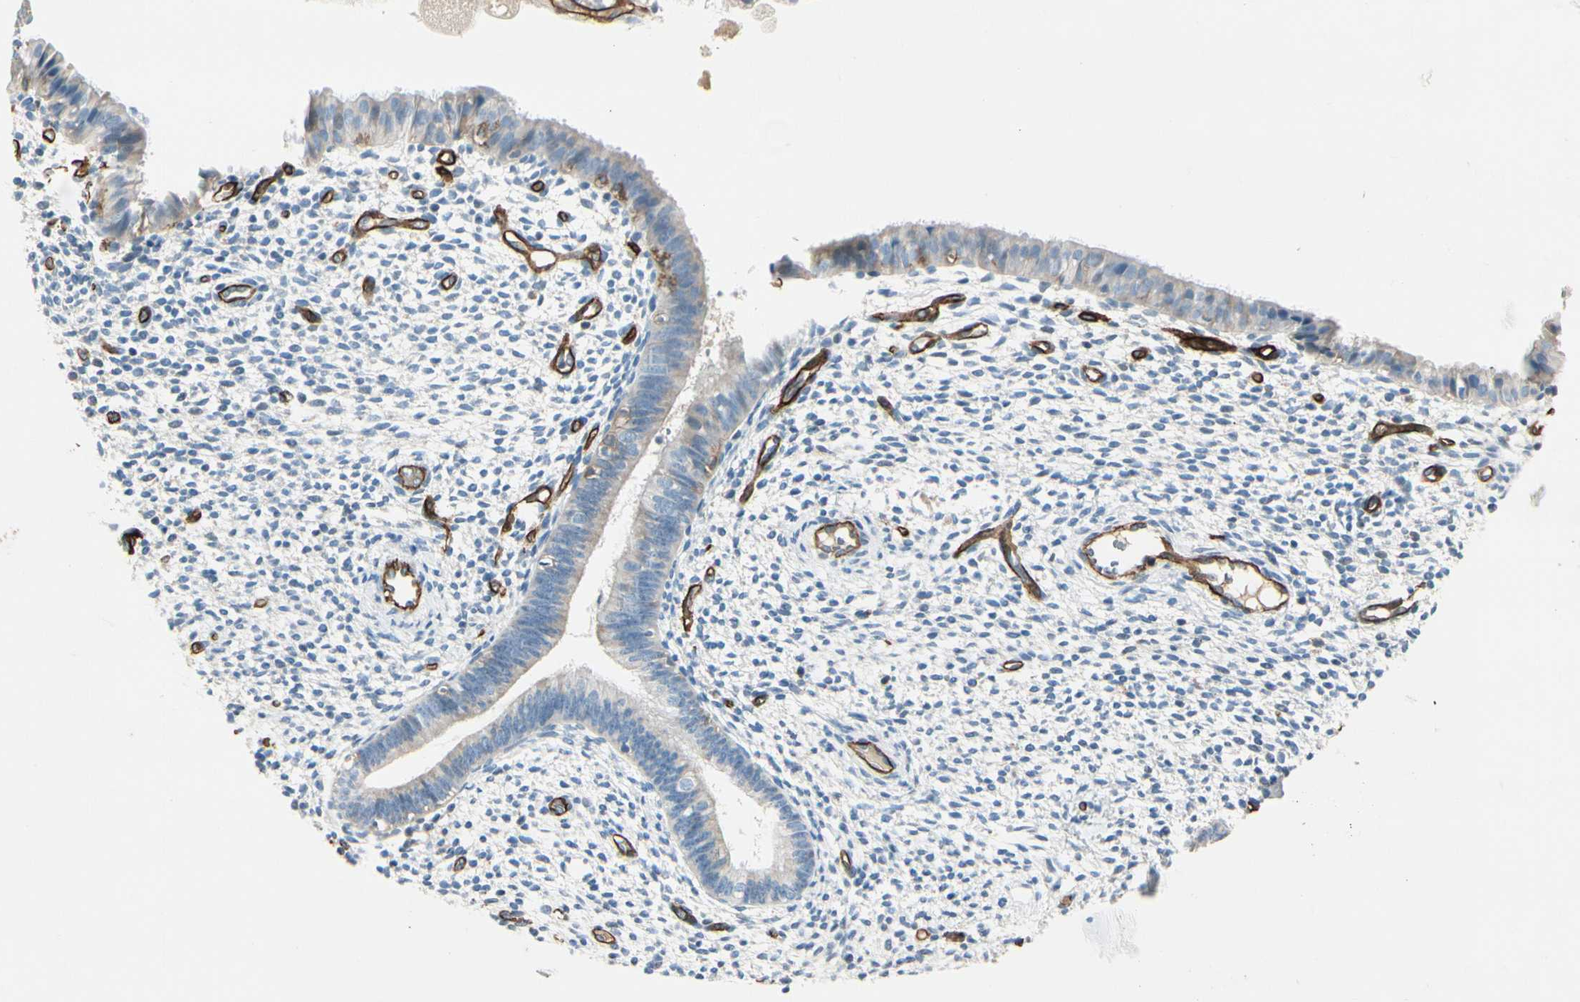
{"staining": {"intensity": "negative", "quantity": "none", "location": "none"}, "tissue": "endometrium", "cell_type": "Cells in endometrial stroma", "image_type": "normal", "snomed": [{"axis": "morphology", "description": "Normal tissue, NOS"}, {"axis": "topography", "description": "Endometrium"}], "caption": "High magnification brightfield microscopy of benign endometrium stained with DAB (brown) and counterstained with hematoxylin (blue): cells in endometrial stroma show no significant staining. The staining is performed using DAB (3,3'-diaminobenzidine) brown chromogen with nuclei counter-stained in using hematoxylin.", "gene": "CD93", "patient": {"sex": "female", "age": 61}}